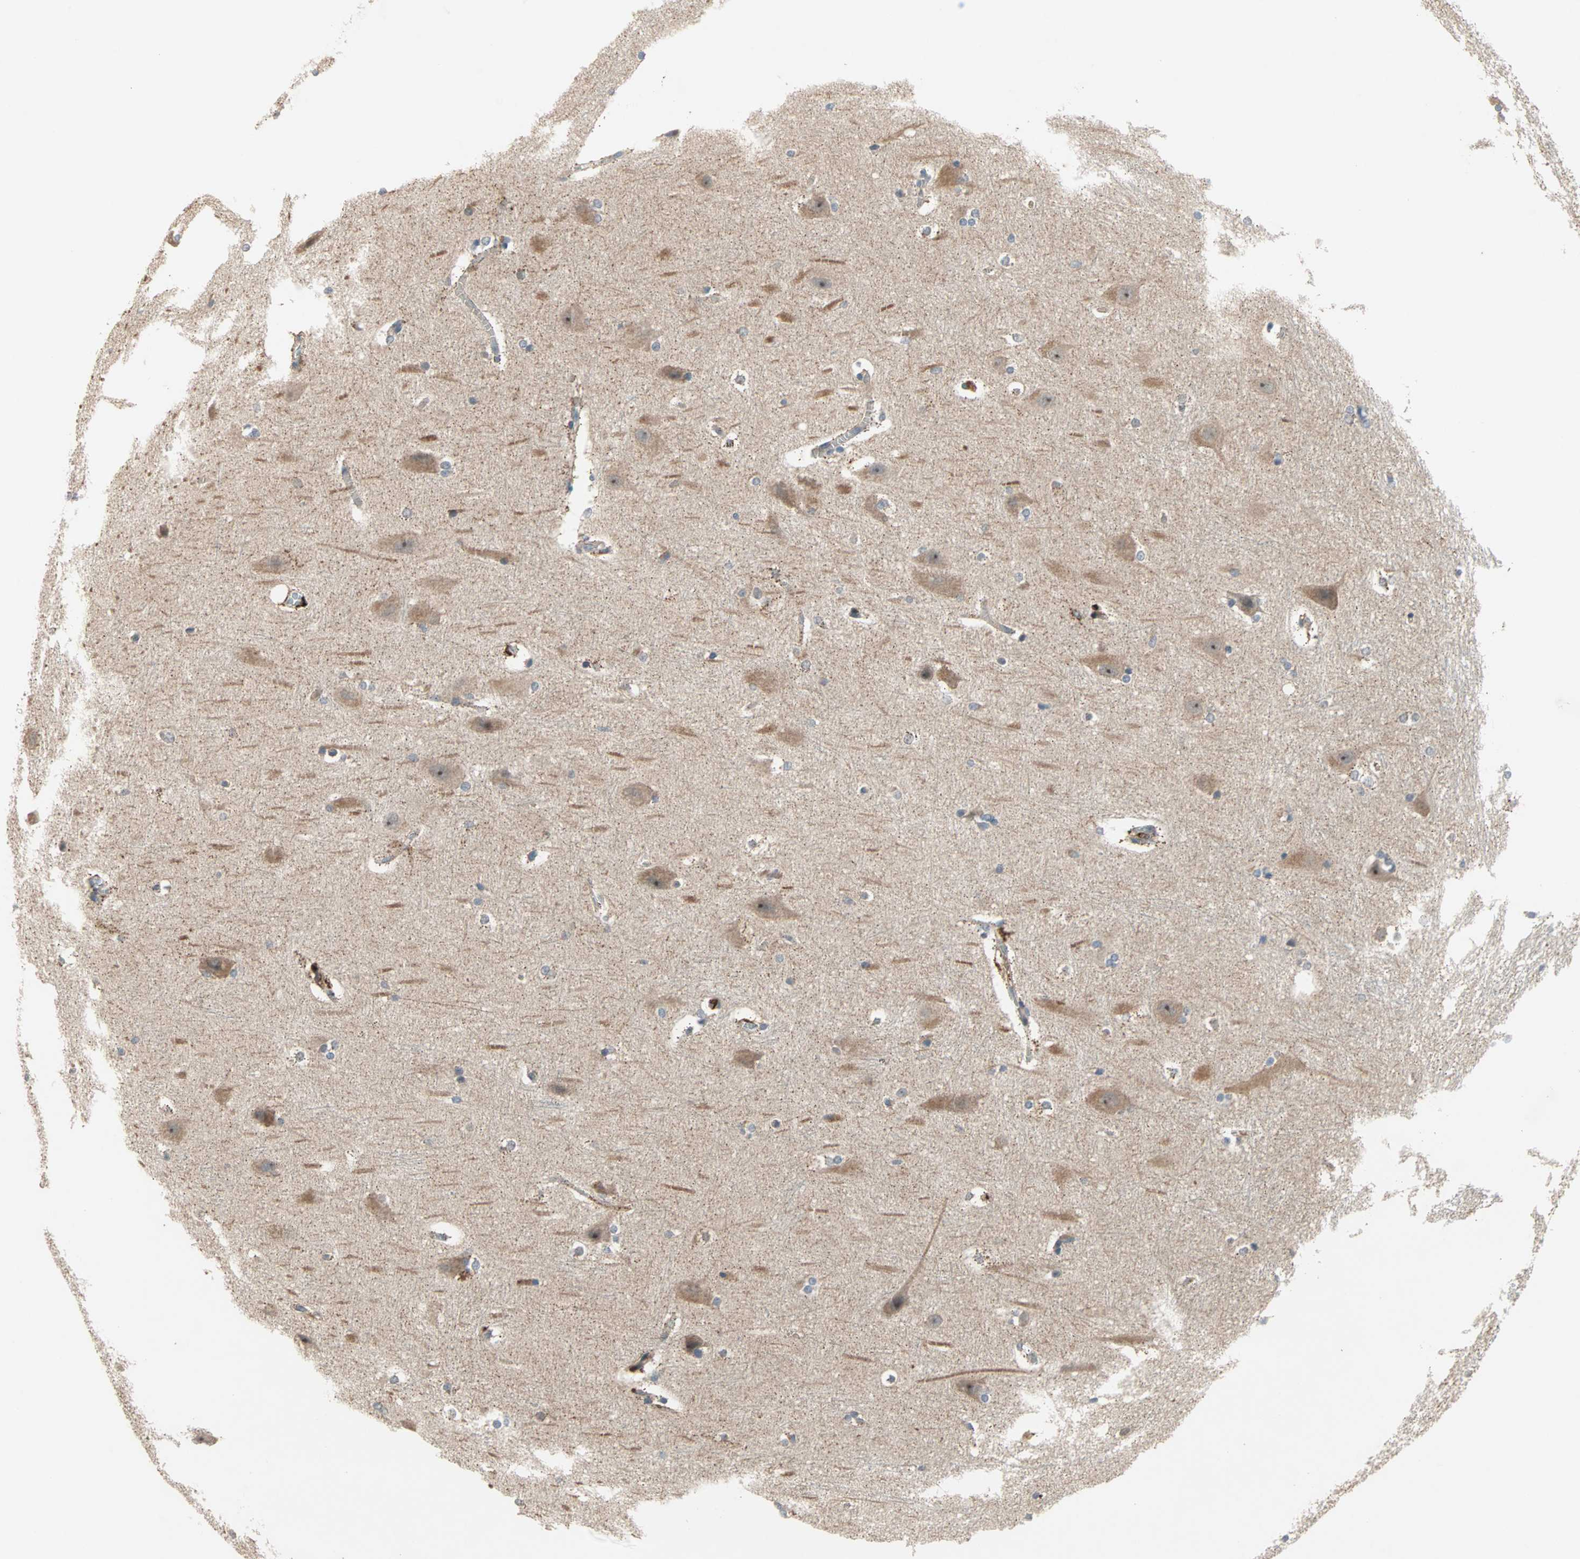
{"staining": {"intensity": "weak", "quantity": "<25%", "location": "cytoplasmic/membranous"}, "tissue": "hippocampus", "cell_type": "Glial cells", "image_type": "normal", "snomed": [{"axis": "morphology", "description": "Normal tissue, NOS"}, {"axis": "topography", "description": "Hippocampus"}], "caption": "High power microscopy micrograph of an immunohistochemistry photomicrograph of unremarkable hippocampus, revealing no significant positivity in glial cells. (DAB immunohistochemistry (IHC) visualized using brightfield microscopy, high magnification).", "gene": "PROS1", "patient": {"sex": "female", "age": 19}}